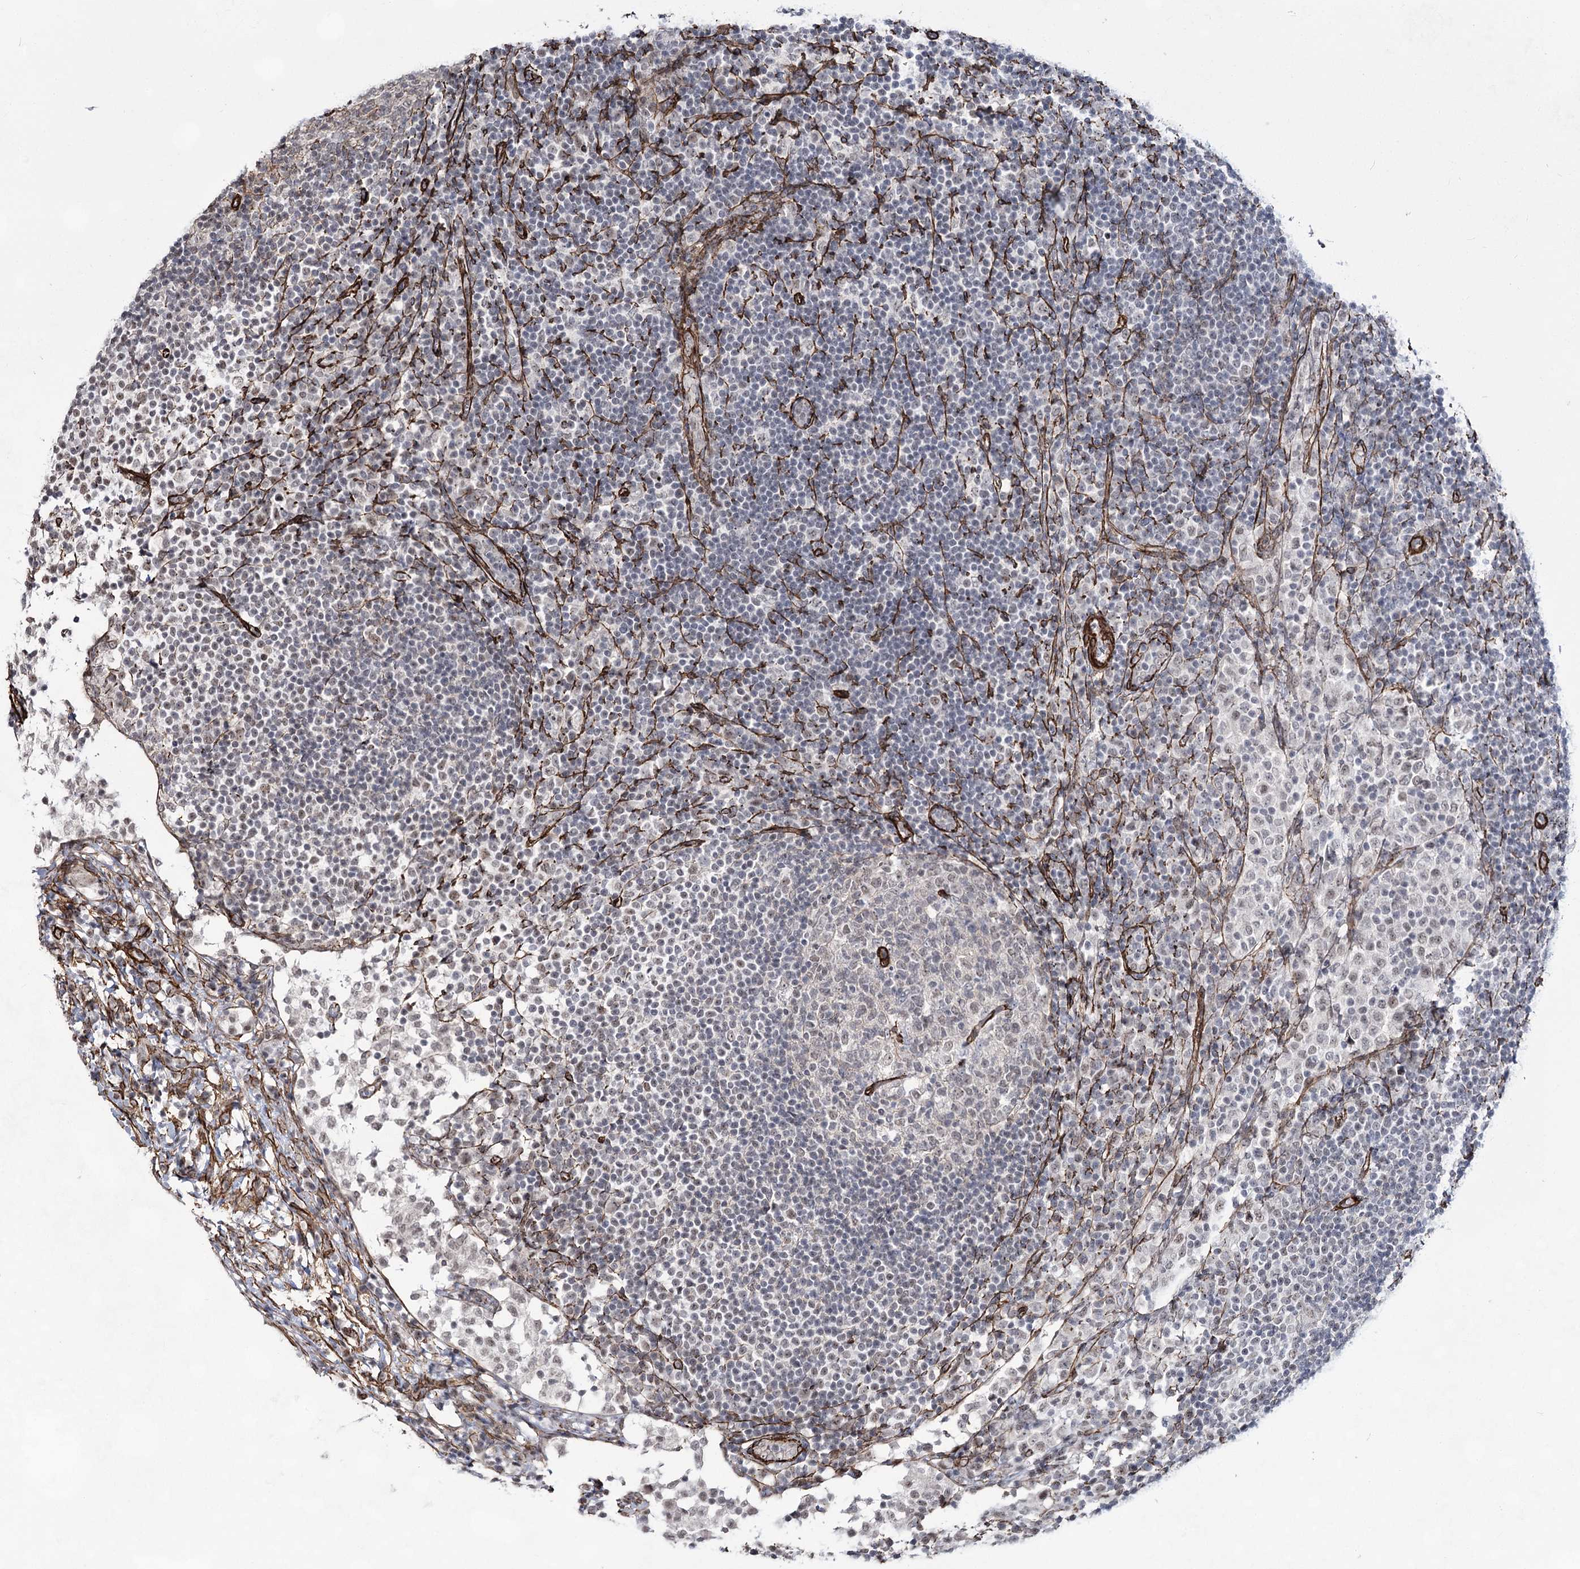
{"staining": {"intensity": "negative", "quantity": "none", "location": "none"}, "tissue": "lymph node", "cell_type": "Germinal center cells", "image_type": "normal", "snomed": [{"axis": "morphology", "description": "Normal tissue, NOS"}, {"axis": "topography", "description": "Lymph node"}], "caption": "Immunohistochemical staining of unremarkable human lymph node reveals no significant positivity in germinal center cells.", "gene": "CWF19L1", "patient": {"sex": "female", "age": 53}}